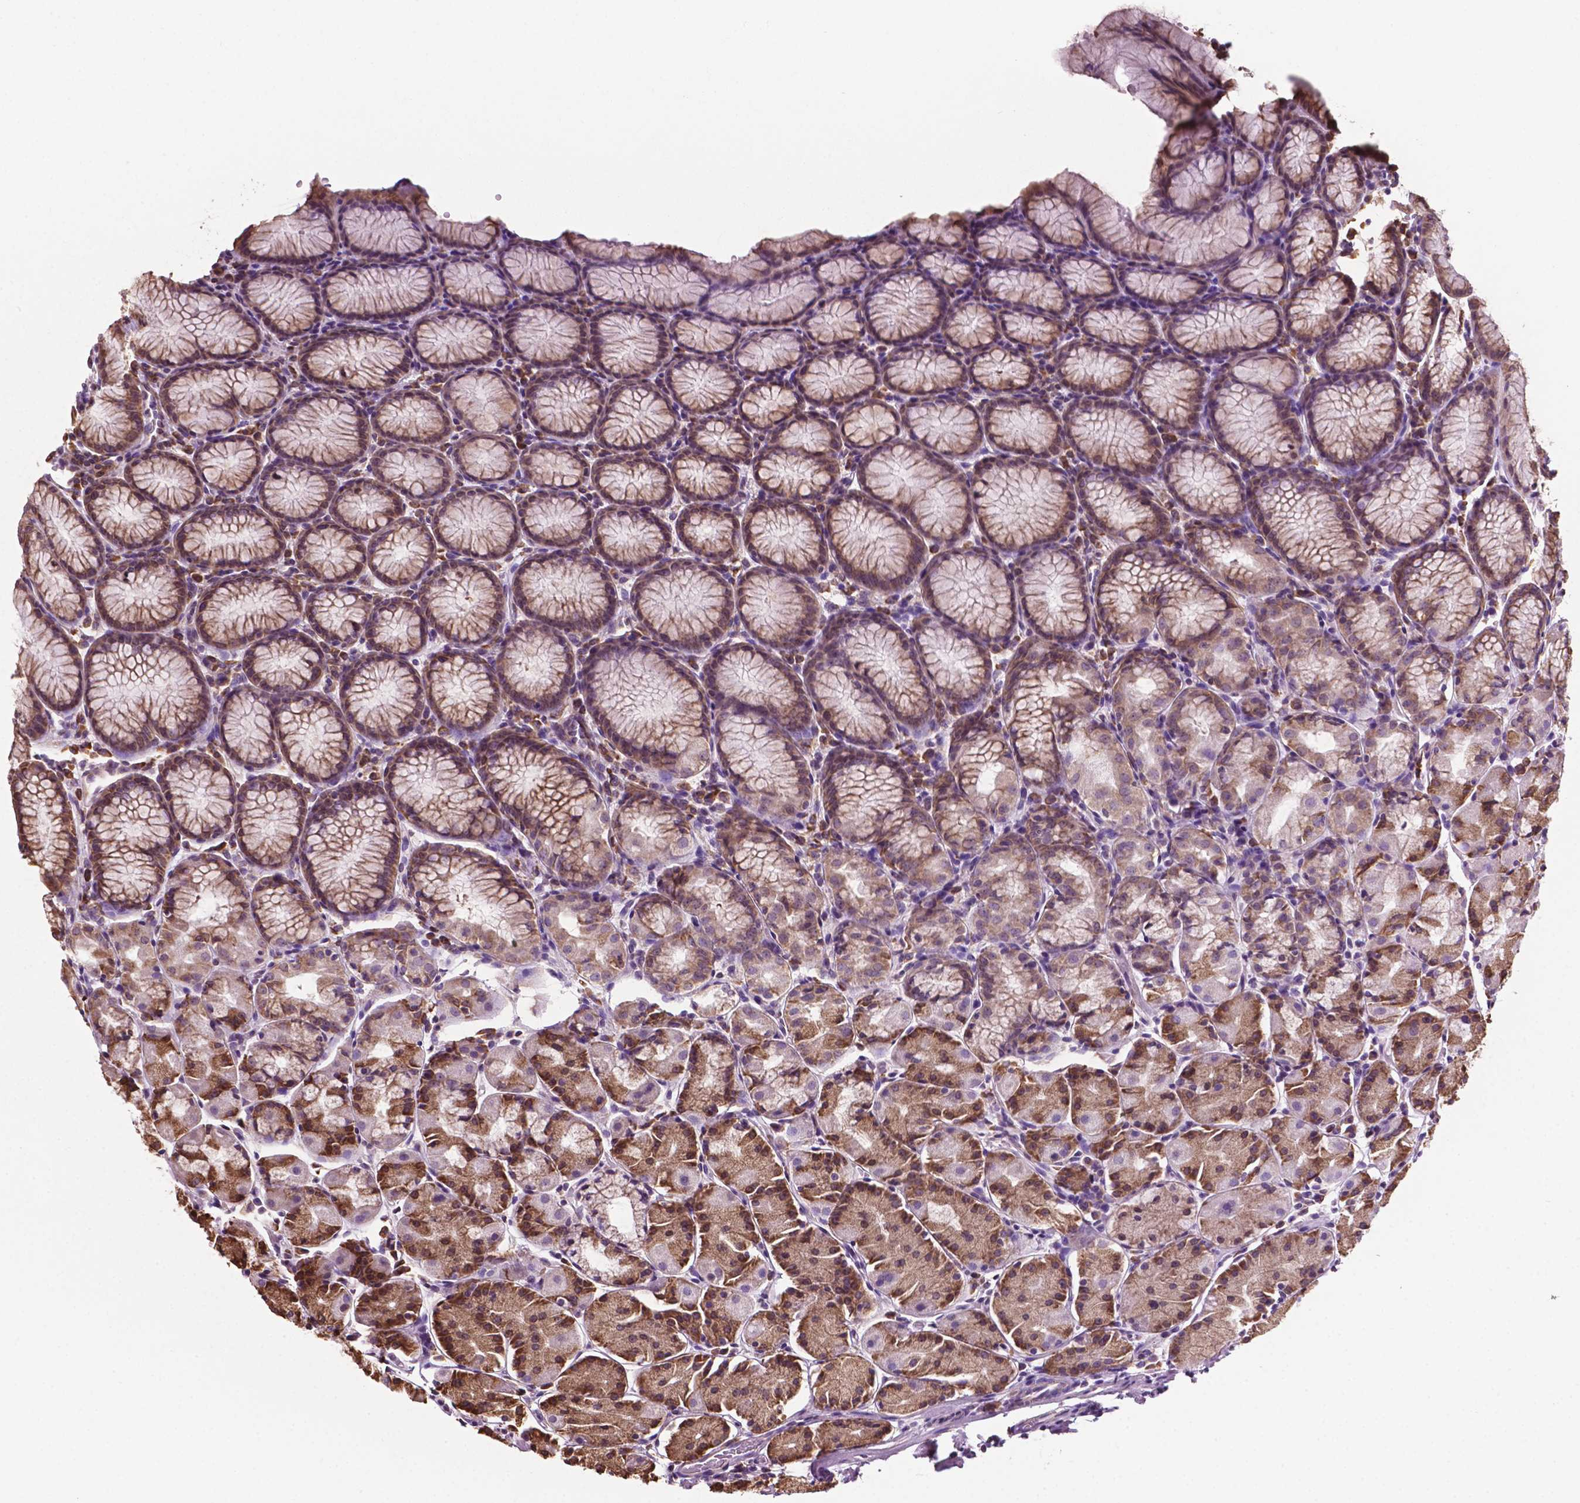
{"staining": {"intensity": "moderate", "quantity": ">75%", "location": "cytoplasmic/membranous"}, "tissue": "stomach", "cell_type": "Glandular cells", "image_type": "normal", "snomed": [{"axis": "morphology", "description": "Normal tissue, NOS"}, {"axis": "topography", "description": "Stomach, upper"}], "caption": "Immunohistochemistry (IHC) photomicrograph of unremarkable stomach: human stomach stained using immunohistochemistry exhibits medium levels of moderate protein expression localized specifically in the cytoplasmic/membranous of glandular cells, appearing as a cytoplasmic/membranous brown color.", "gene": "RPL29", "patient": {"sex": "male", "age": 47}}